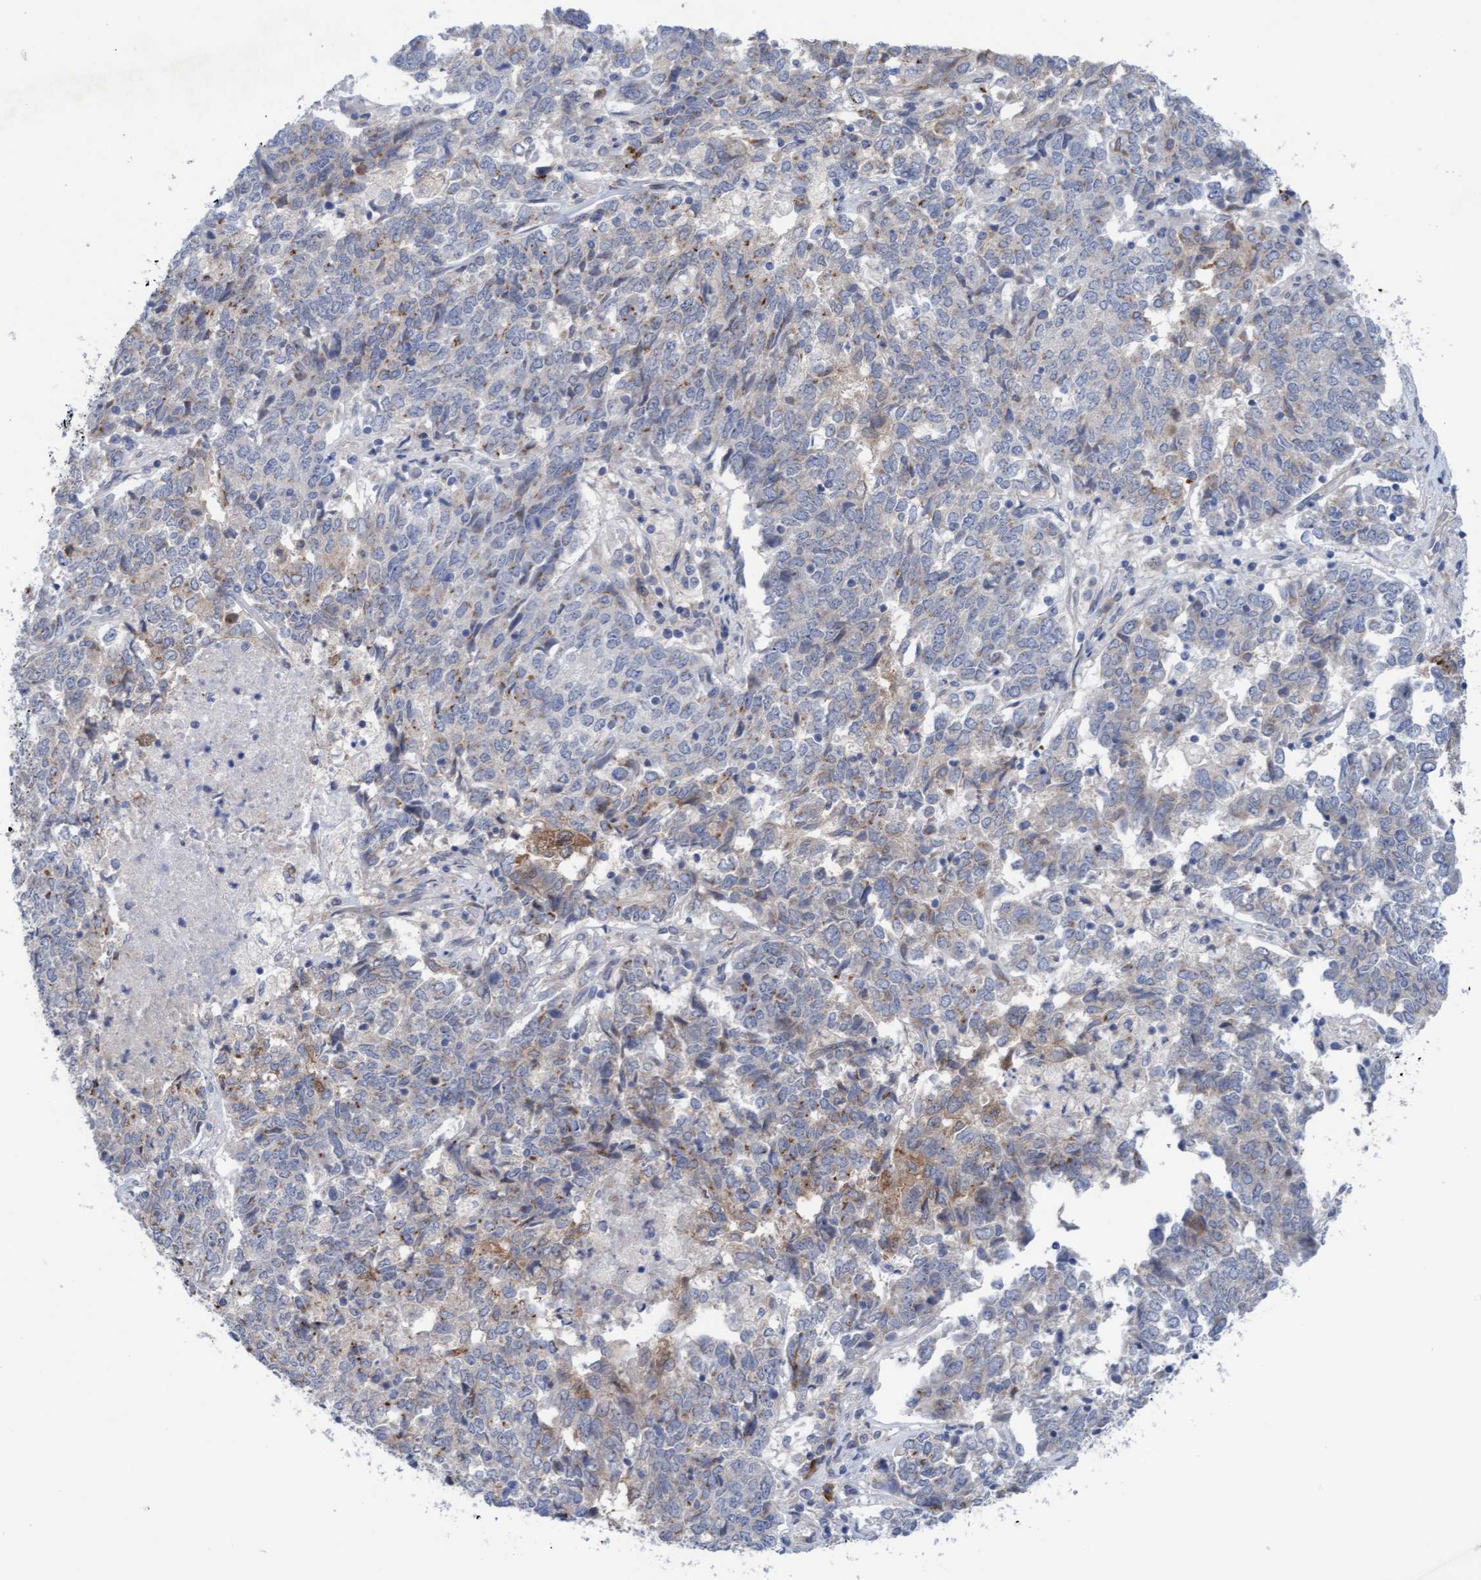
{"staining": {"intensity": "weak", "quantity": "25%-75%", "location": "cytoplasmic/membranous"}, "tissue": "endometrial cancer", "cell_type": "Tumor cells", "image_type": "cancer", "snomed": [{"axis": "morphology", "description": "Adenocarcinoma, NOS"}, {"axis": "topography", "description": "Endometrium"}], "caption": "Endometrial cancer was stained to show a protein in brown. There is low levels of weak cytoplasmic/membranous expression in approximately 25%-75% of tumor cells.", "gene": "PLCD1", "patient": {"sex": "female", "age": 80}}